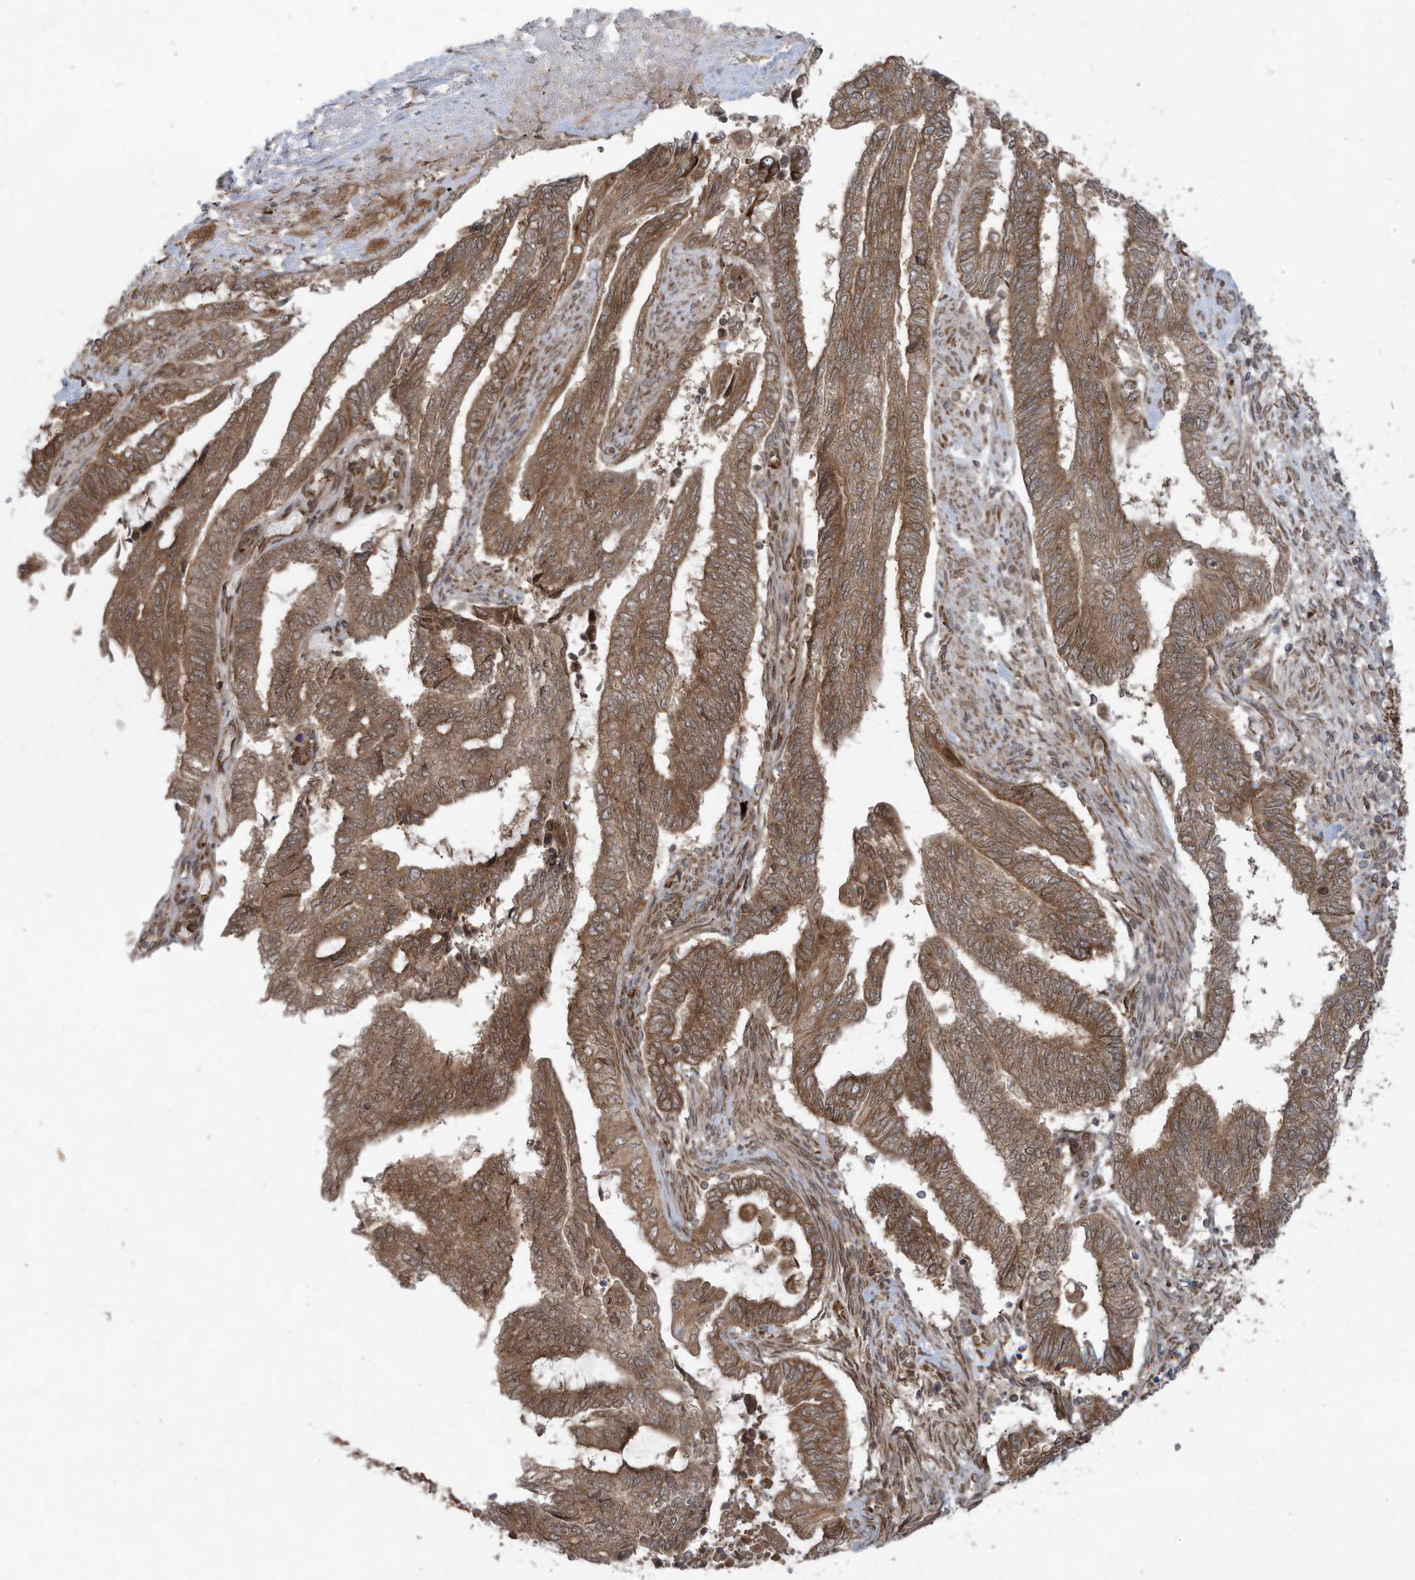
{"staining": {"intensity": "moderate", "quantity": ">75%", "location": "cytoplasmic/membranous"}, "tissue": "endometrial cancer", "cell_type": "Tumor cells", "image_type": "cancer", "snomed": [{"axis": "morphology", "description": "Adenocarcinoma, NOS"}, {"axis": "topography", "description": "Uterus"}, {"axis": "topography", "description": "Endometrium"}], "caption": "High-magnification brightfield microscopy of endometrial cancer (adenocarcinoma) stained with DAB (brown) and counterstained with hematoxylin (blue). tumor cells exhibit moderate cytoplasmic/membranous positivity is present in about>75% of cells.", "gene": "TRIM67", "patient": {"sex": "female", "age": 70}}